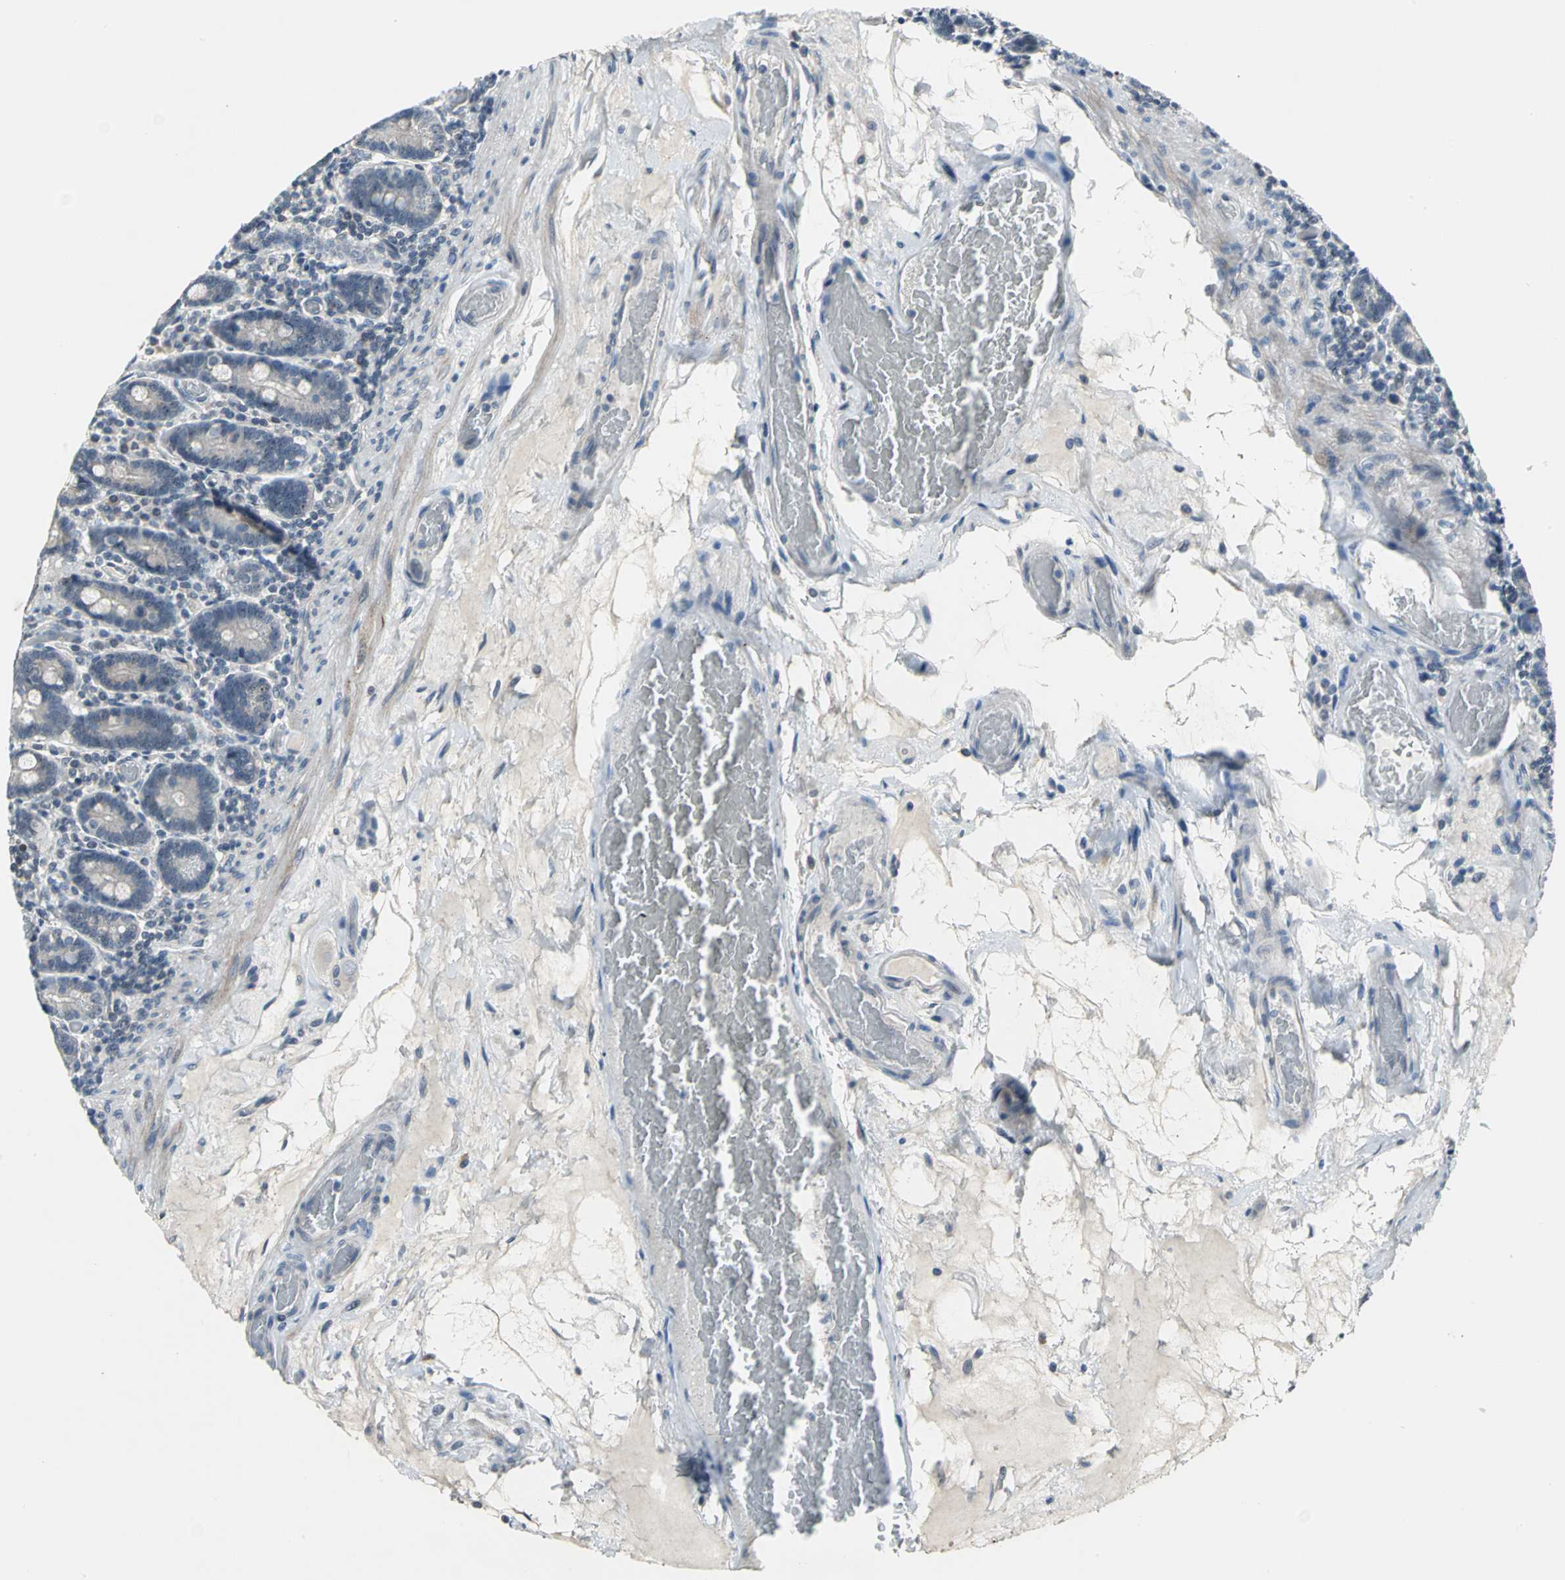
{"staining": {"intensity": "strong", "quantity": ">75%", "location": "nuclear"}, "tissue": "duodenum", "cell_type": "Glandular cells", "image_type": "normal", "snomed": [{"axis": "morphology", "description": "Normal tissue, NOS"}, {"axis": "topography", "description": "Duodenum"}], "caption": "This photomicrograph demonstrates IHC staining of unremarkable duodenum, with high strong nuclear staining in approximately >75% of glandular cells.", "gene": "MYBBP1A", "patient": {"sex": "female", "age": 53}}